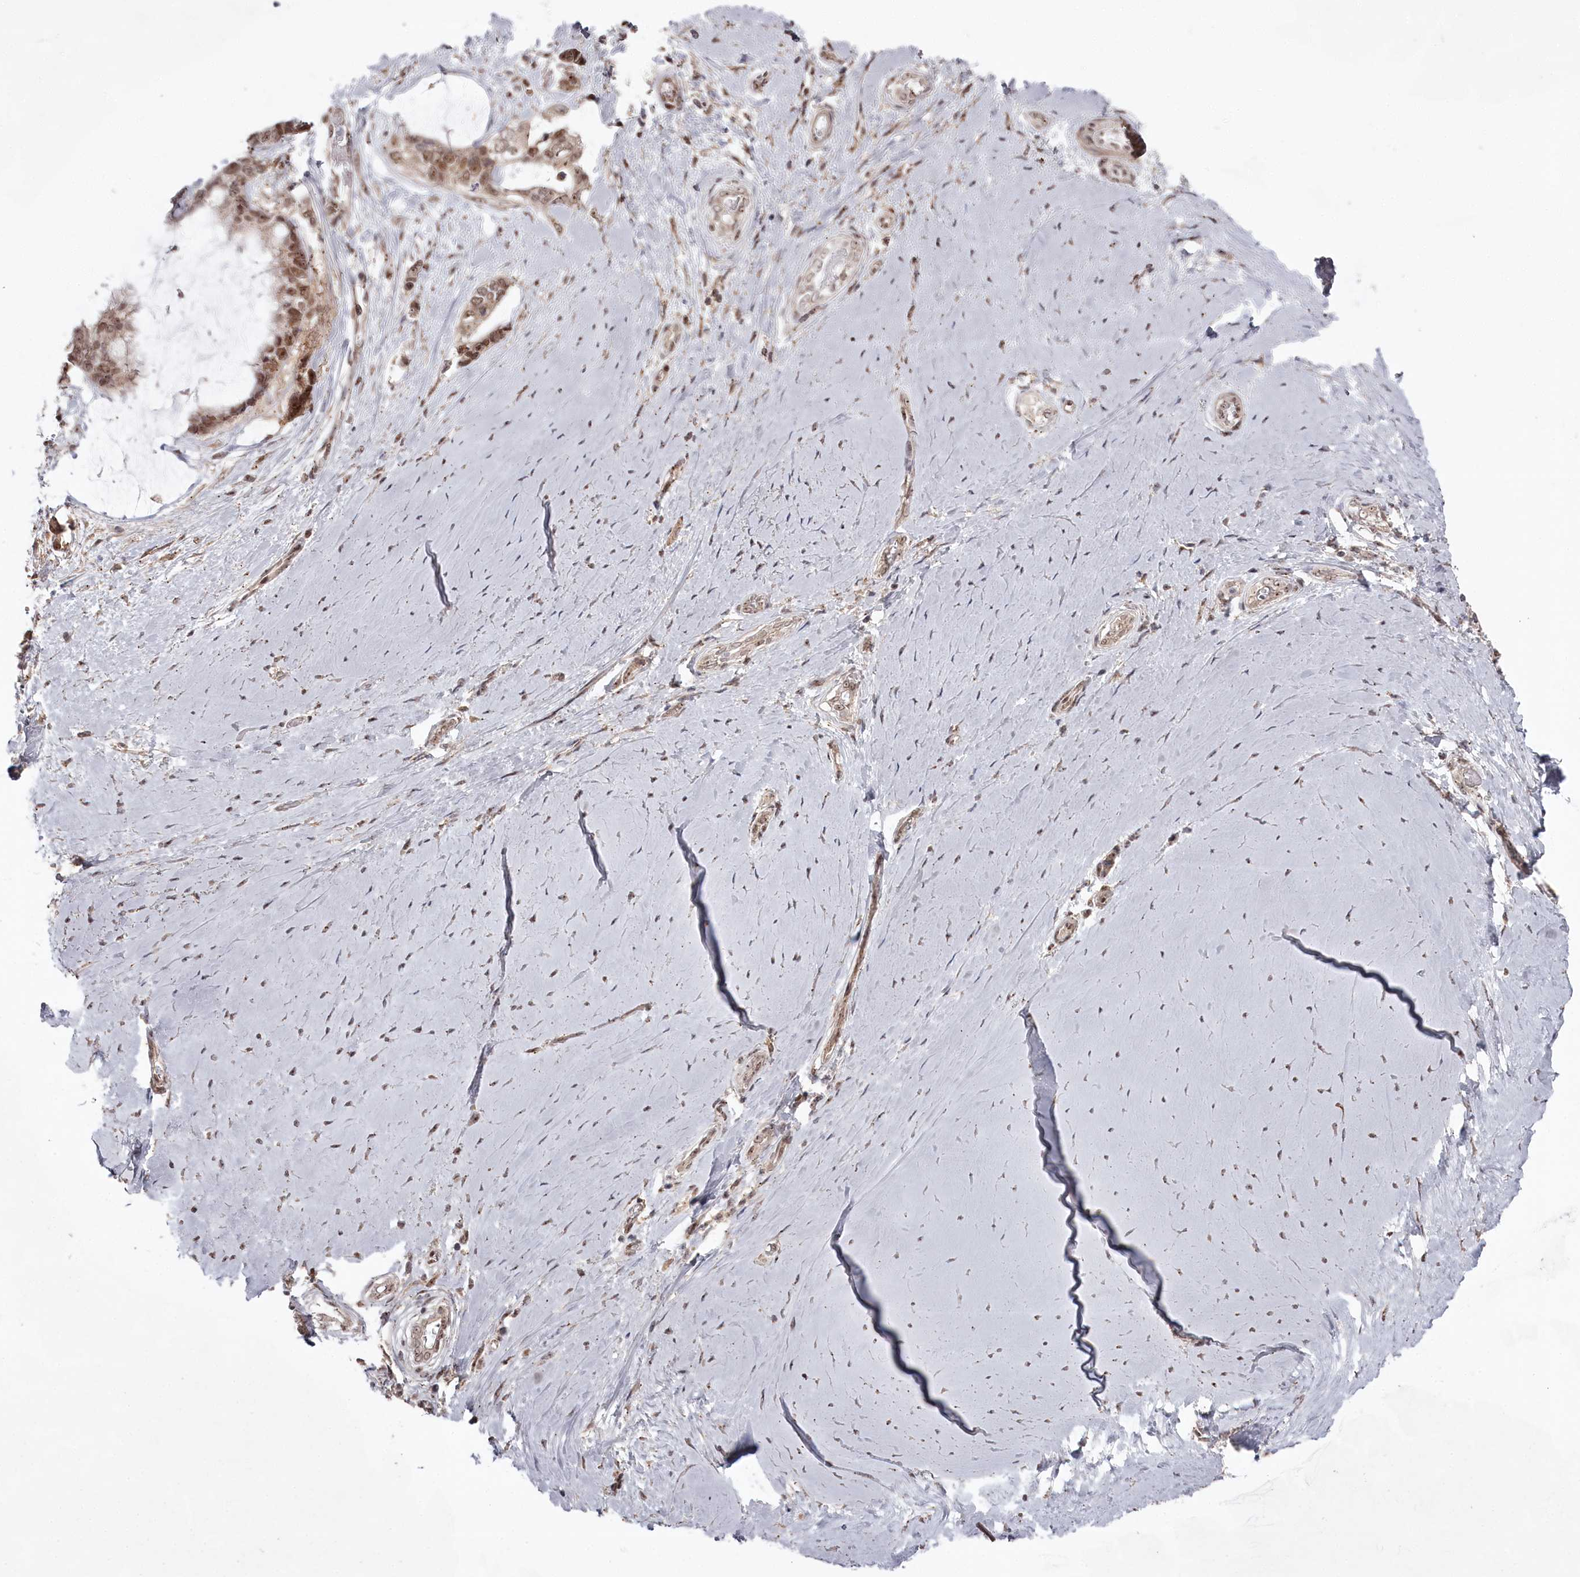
{"staining": {"intensity": "moderate", "quantity": ">75%", "location": "nuclear"}, "tissue": "ovarian cancer", "cell_type": "Tumor cells", "image_type": "cancer", "snomed": [{"axis": "morphology", "description": "Cystadenocarcinoma, mucinous, NOS"}, {"axis": "topography", "description": "Ovary"}], "caption": "A medium amount of moderate nuclear expression is seen in about >75% of tumor cells in ovarian cancer tissue.", "gene": "EXOSC1", "patient": {"sex": "female", "age": 39}}